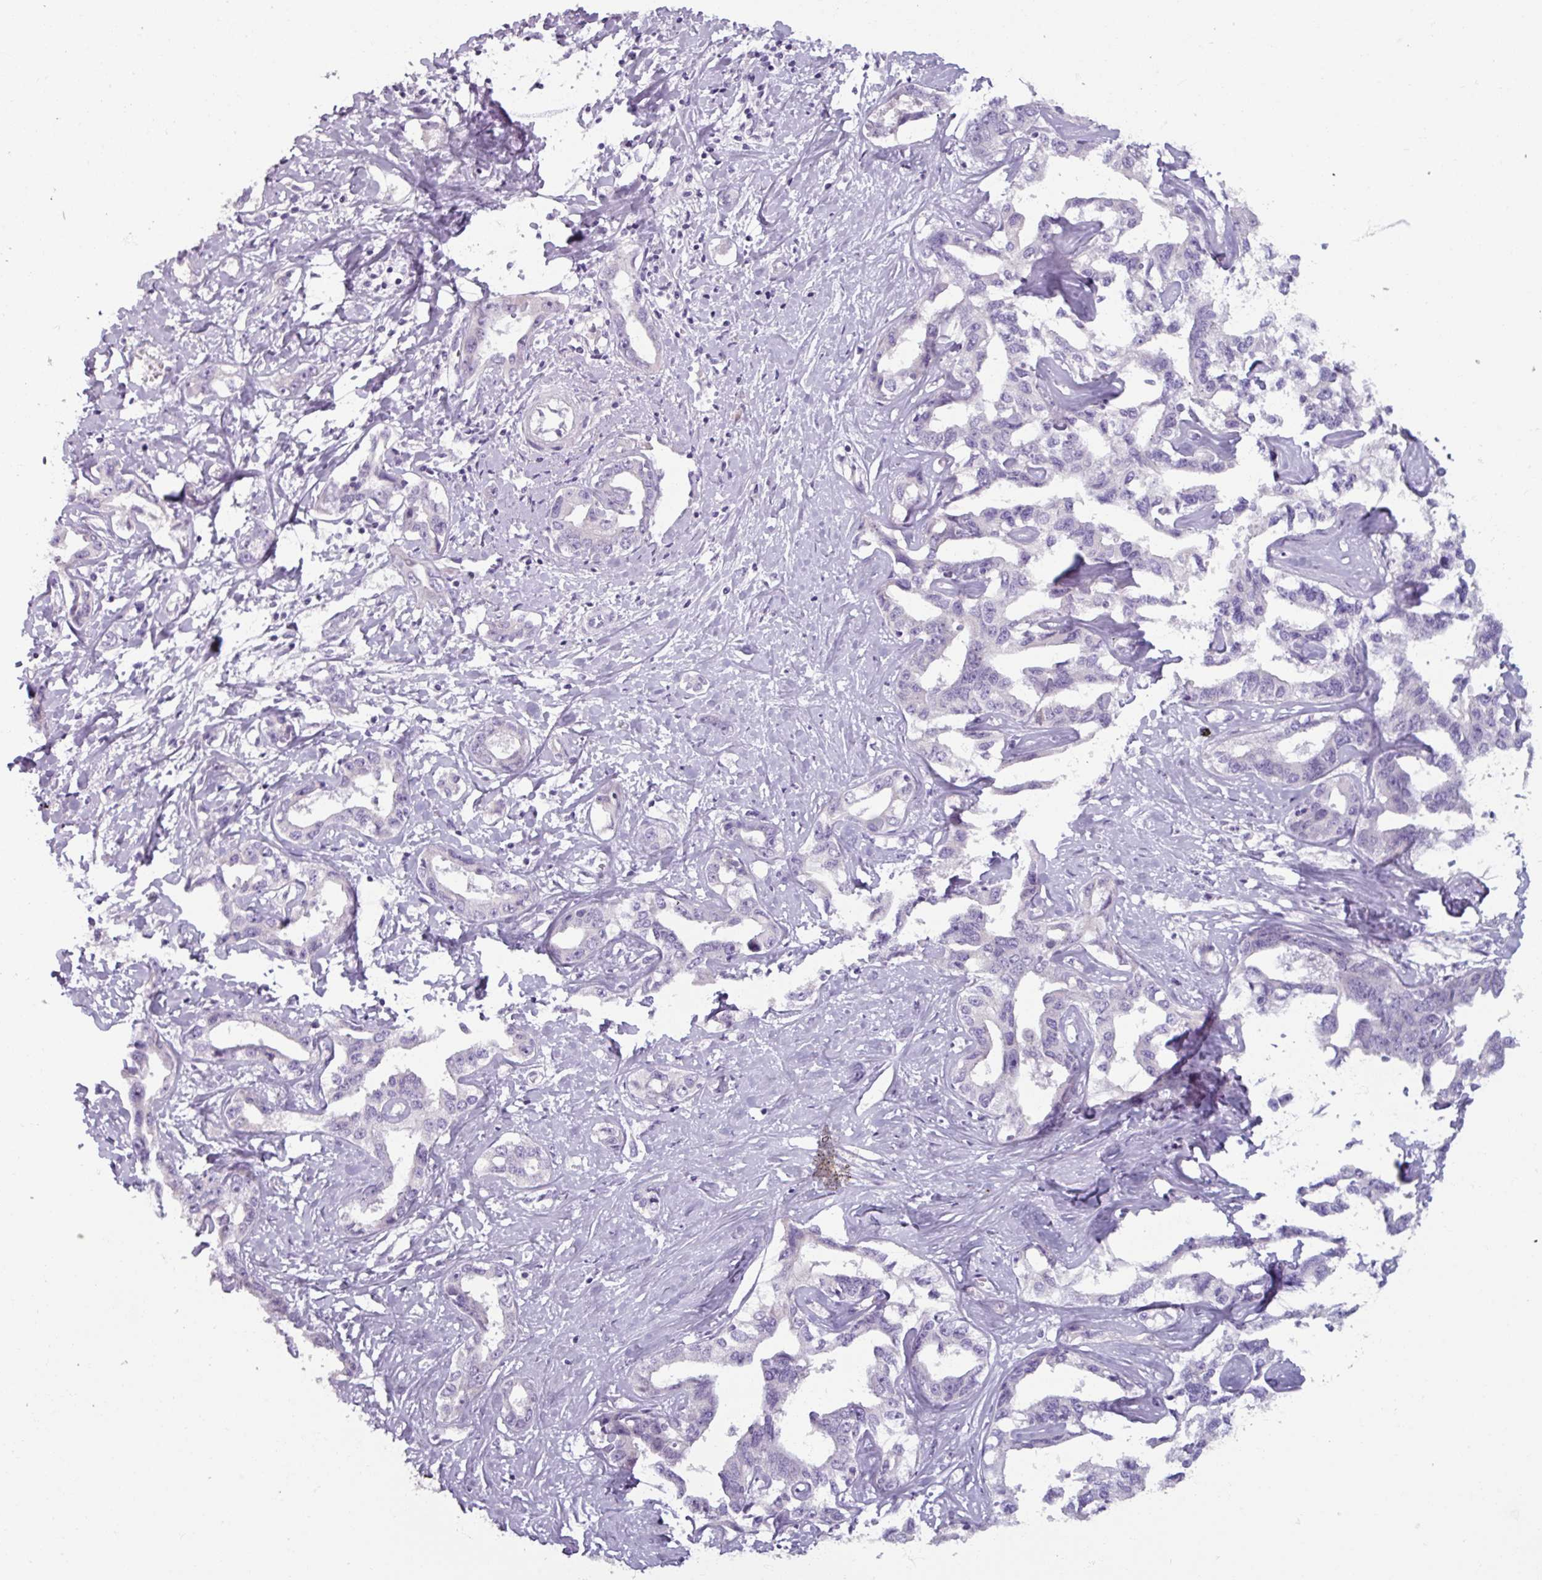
{"staining": {"intensity": "negative", "quantity": "none", "location": "none"}, "tissue": "liver cancer", "cell_type": "Tumor cells", "image_type": "cancer", "snomed": [{"axis": "morphology", "description": "Cholangiocarcinoma"}, {"axis": "topography", "description": "Liver"}], "caption": "Protein analysis of cholangiocarcinoma (liver) shows no significant positivity in tumor cells.", "gene": "SMIM11", "patient": {"sex": "male", "age": 59}}